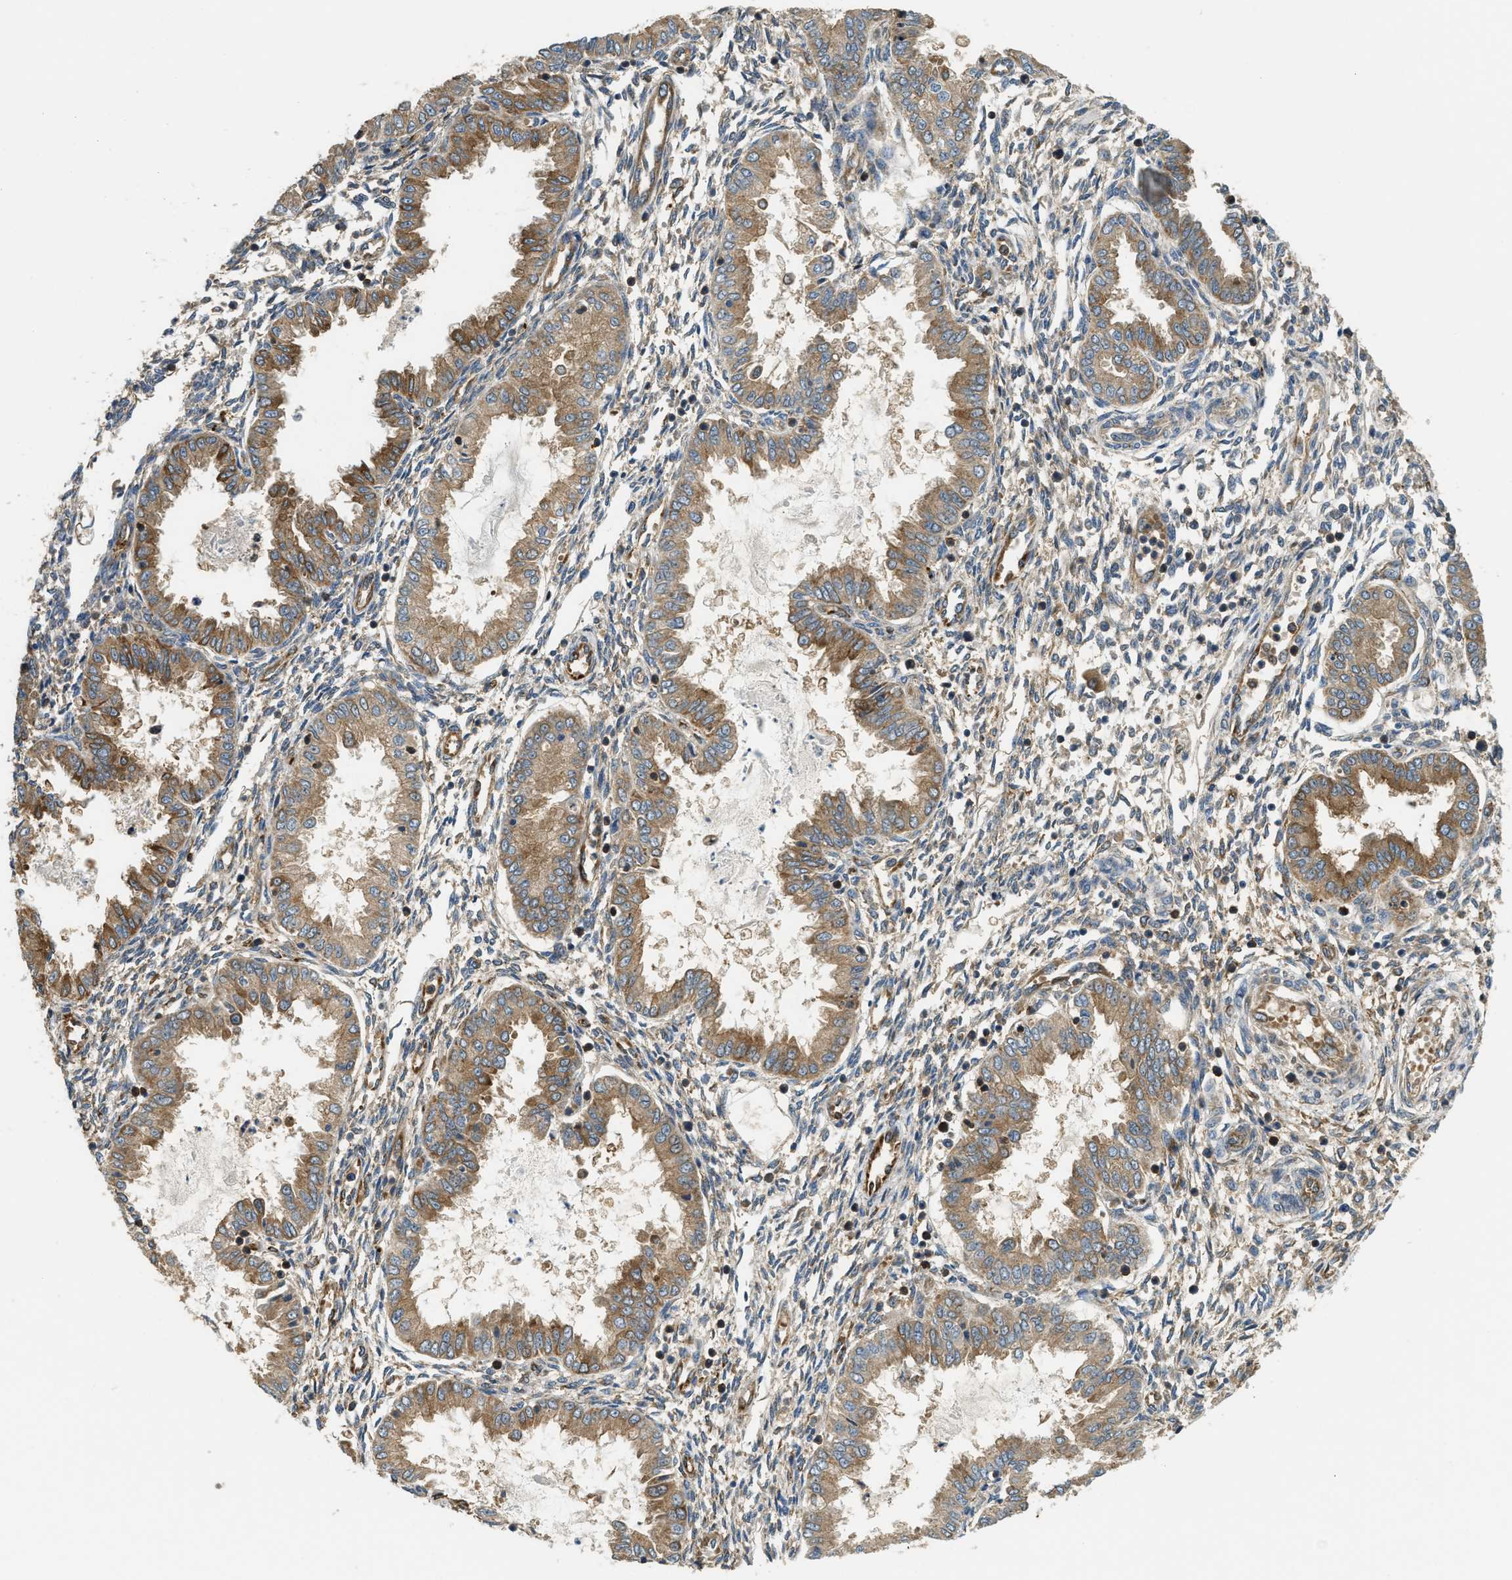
{"staining": {"intensity": "moderate", "quantity": "25%-75%", "location": "cytoplasmic/membranous"}, "tissue": "endometrium", "cell_type": "Cells in endometrial stroma", "image_type": "normal", "snomed": [{"axis": "morphology", "description": "Normal tissue, NOS"}, {"axis": "topography", "description": "Endometrium"}], "caption": "Immunohistochemistry (IHC) of unremarkable endometrium reveals medium levels of moderate cytoplasmic/membranous positivity in about 25%-75% of cells in endometrial stroma. Using DAB (3,3'-diaminobenzidine) (brown) and hematoxylin (blue) stains, captured at high magnification using brightfield microscopy.", "gene": "BAG4", "patient": {"sex": "female", "age": 33}}